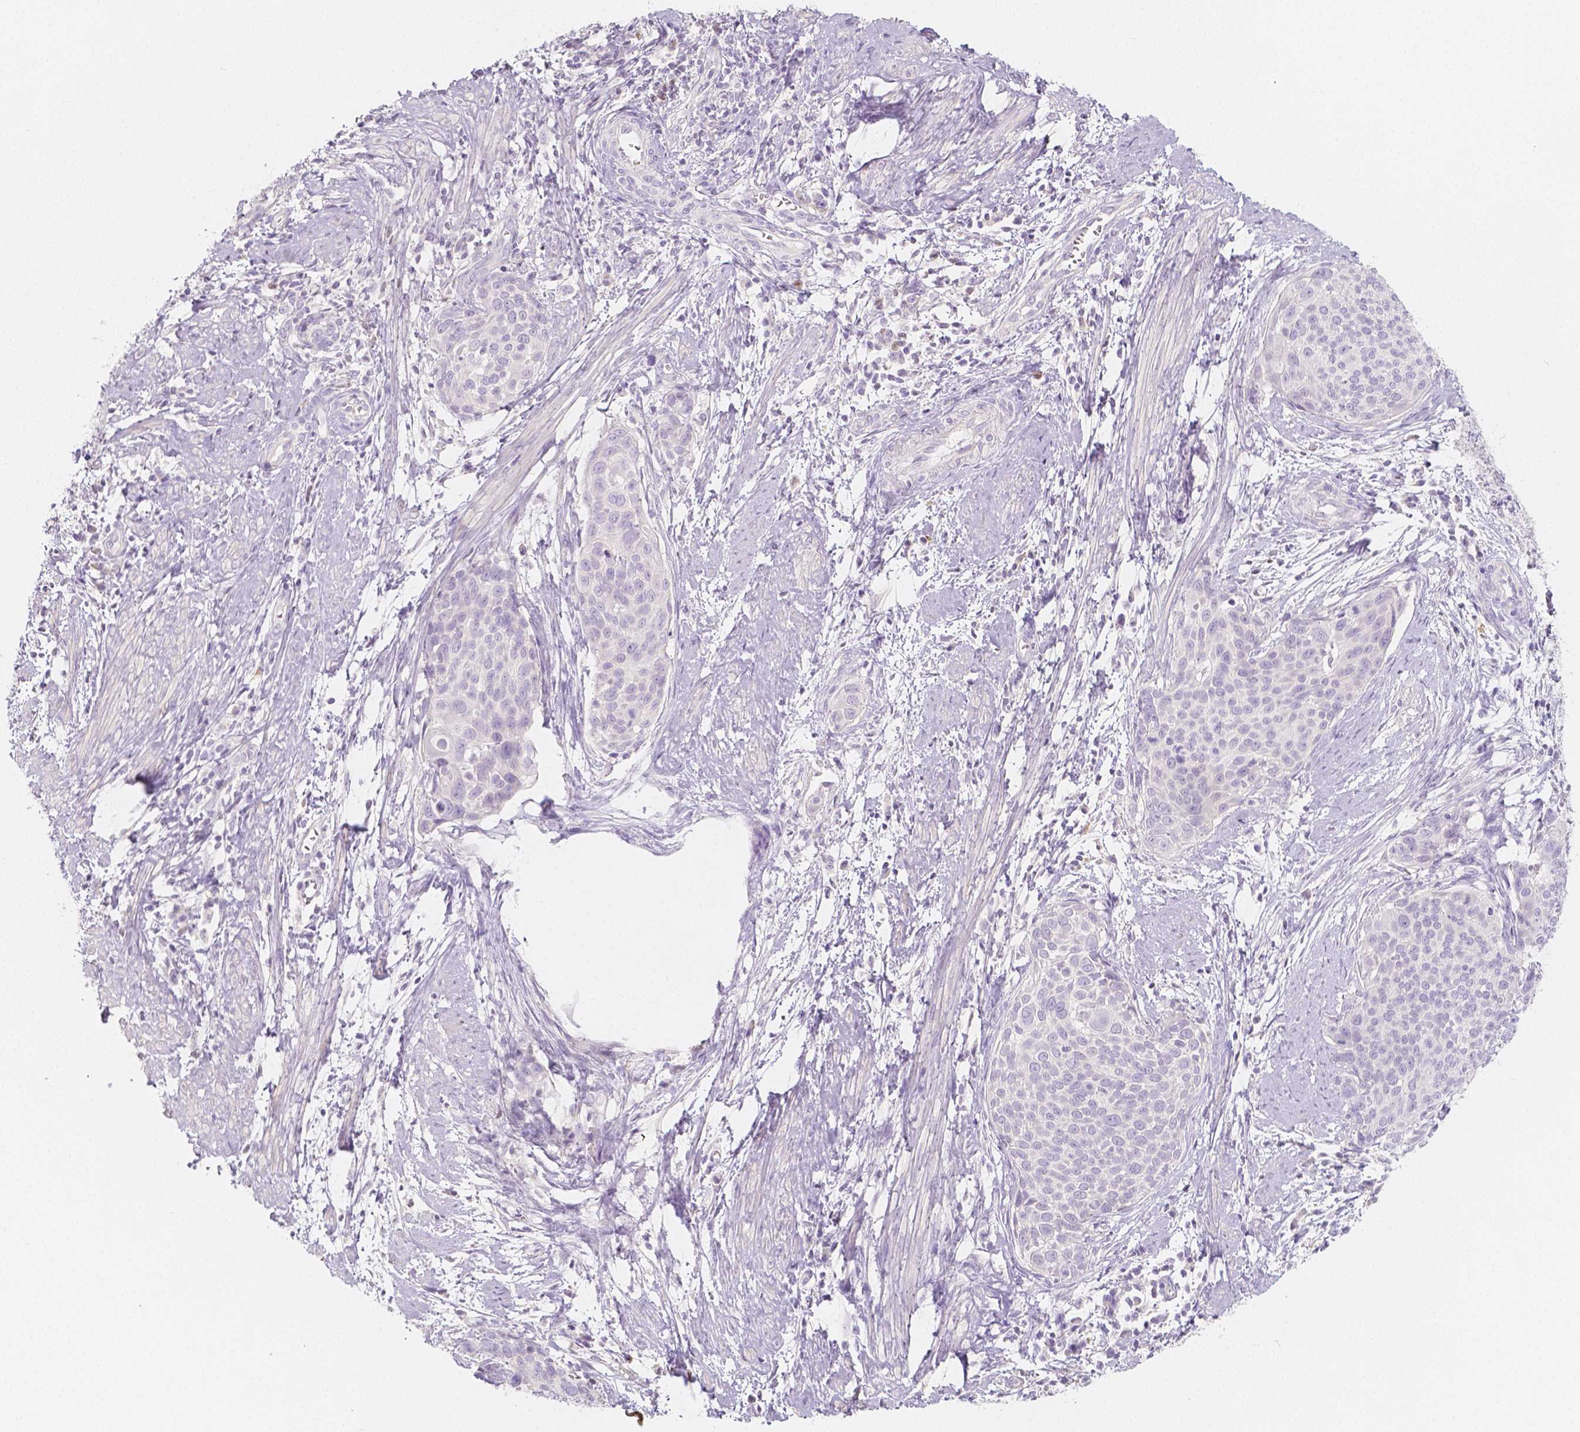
{"staining": {"intensity": "negative", "quantity": "none", "location": "none"}, "tissue": "cervical cancer", "cell_type": "Tumor cells", "image_type": "cancer", "snomed": [{"axis": "morphology", "description": "Squamous cell carcinoma, NOS"}, {"axis": "topography", "description": "Cervix"}], "caption": "A high-resolution image shows immunohistochemistry staining of cervical squamous cell carcinoma, which reveals no significant positivity in tumor cells.", "gene": "BATF", "patient": {"sex": "female", "age": 39}}